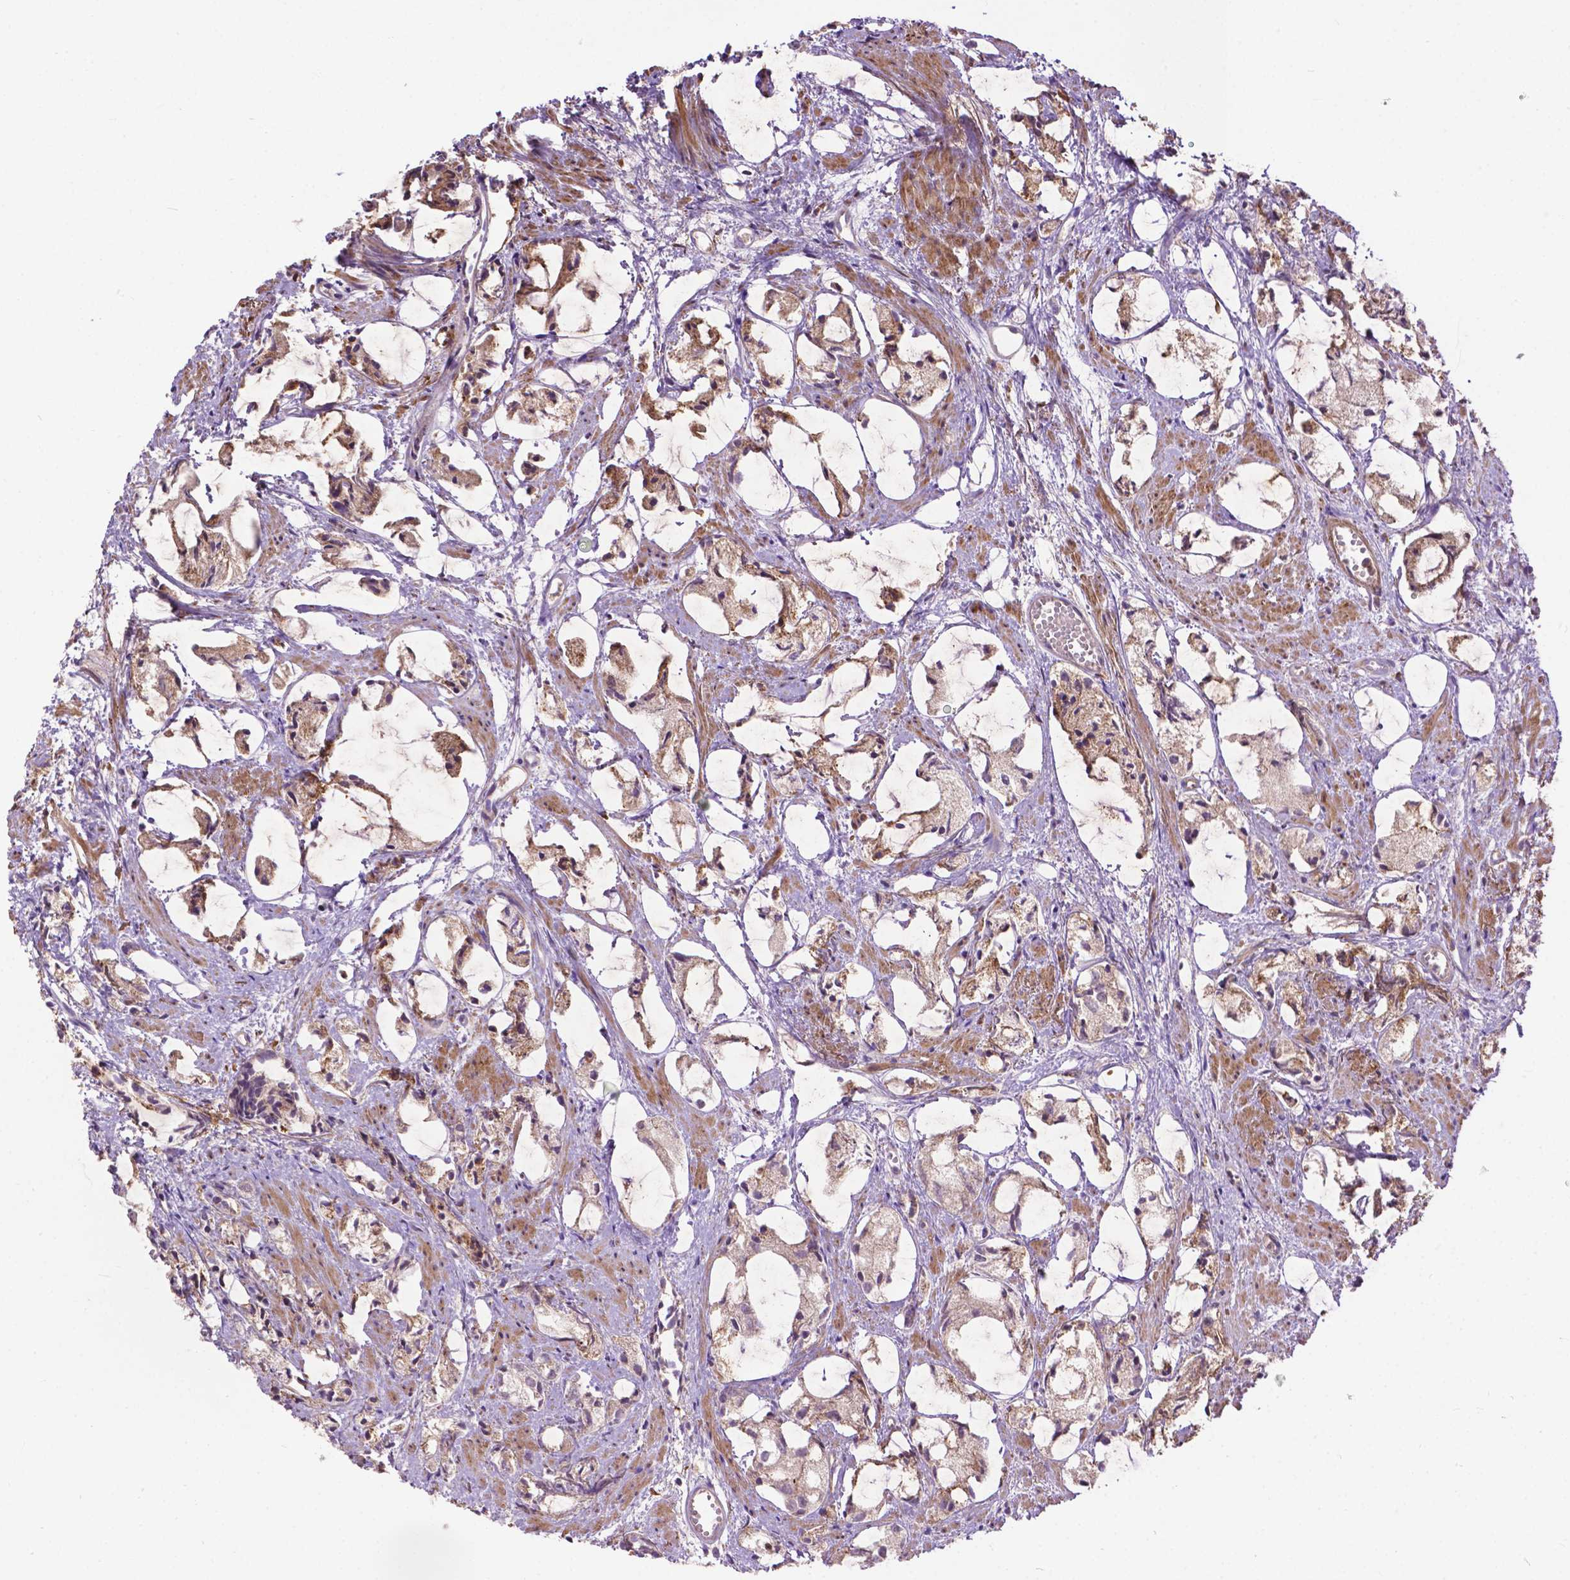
{"staining": {"intensity": "weak", "quantity": ">75%", "location": "cytoplasmic/membranous"}, "tissue": "prostate cancer", "cell_type": "Tumor cells", "image_type": "cancer", "snomed": [{"axis": "morphology", "description": "Adenocarcinoma, High grade"}, {"axis": "topography", "description": "Prostate"}], "caption": "Weak cytoplasmic/membranous positivity is appreciated in approximately >75% of tumor cells in prostate cancer (high-grade adenocarcinoma).", "gene": "PARP3", "patient": {"sex": "male", "age": 85}}